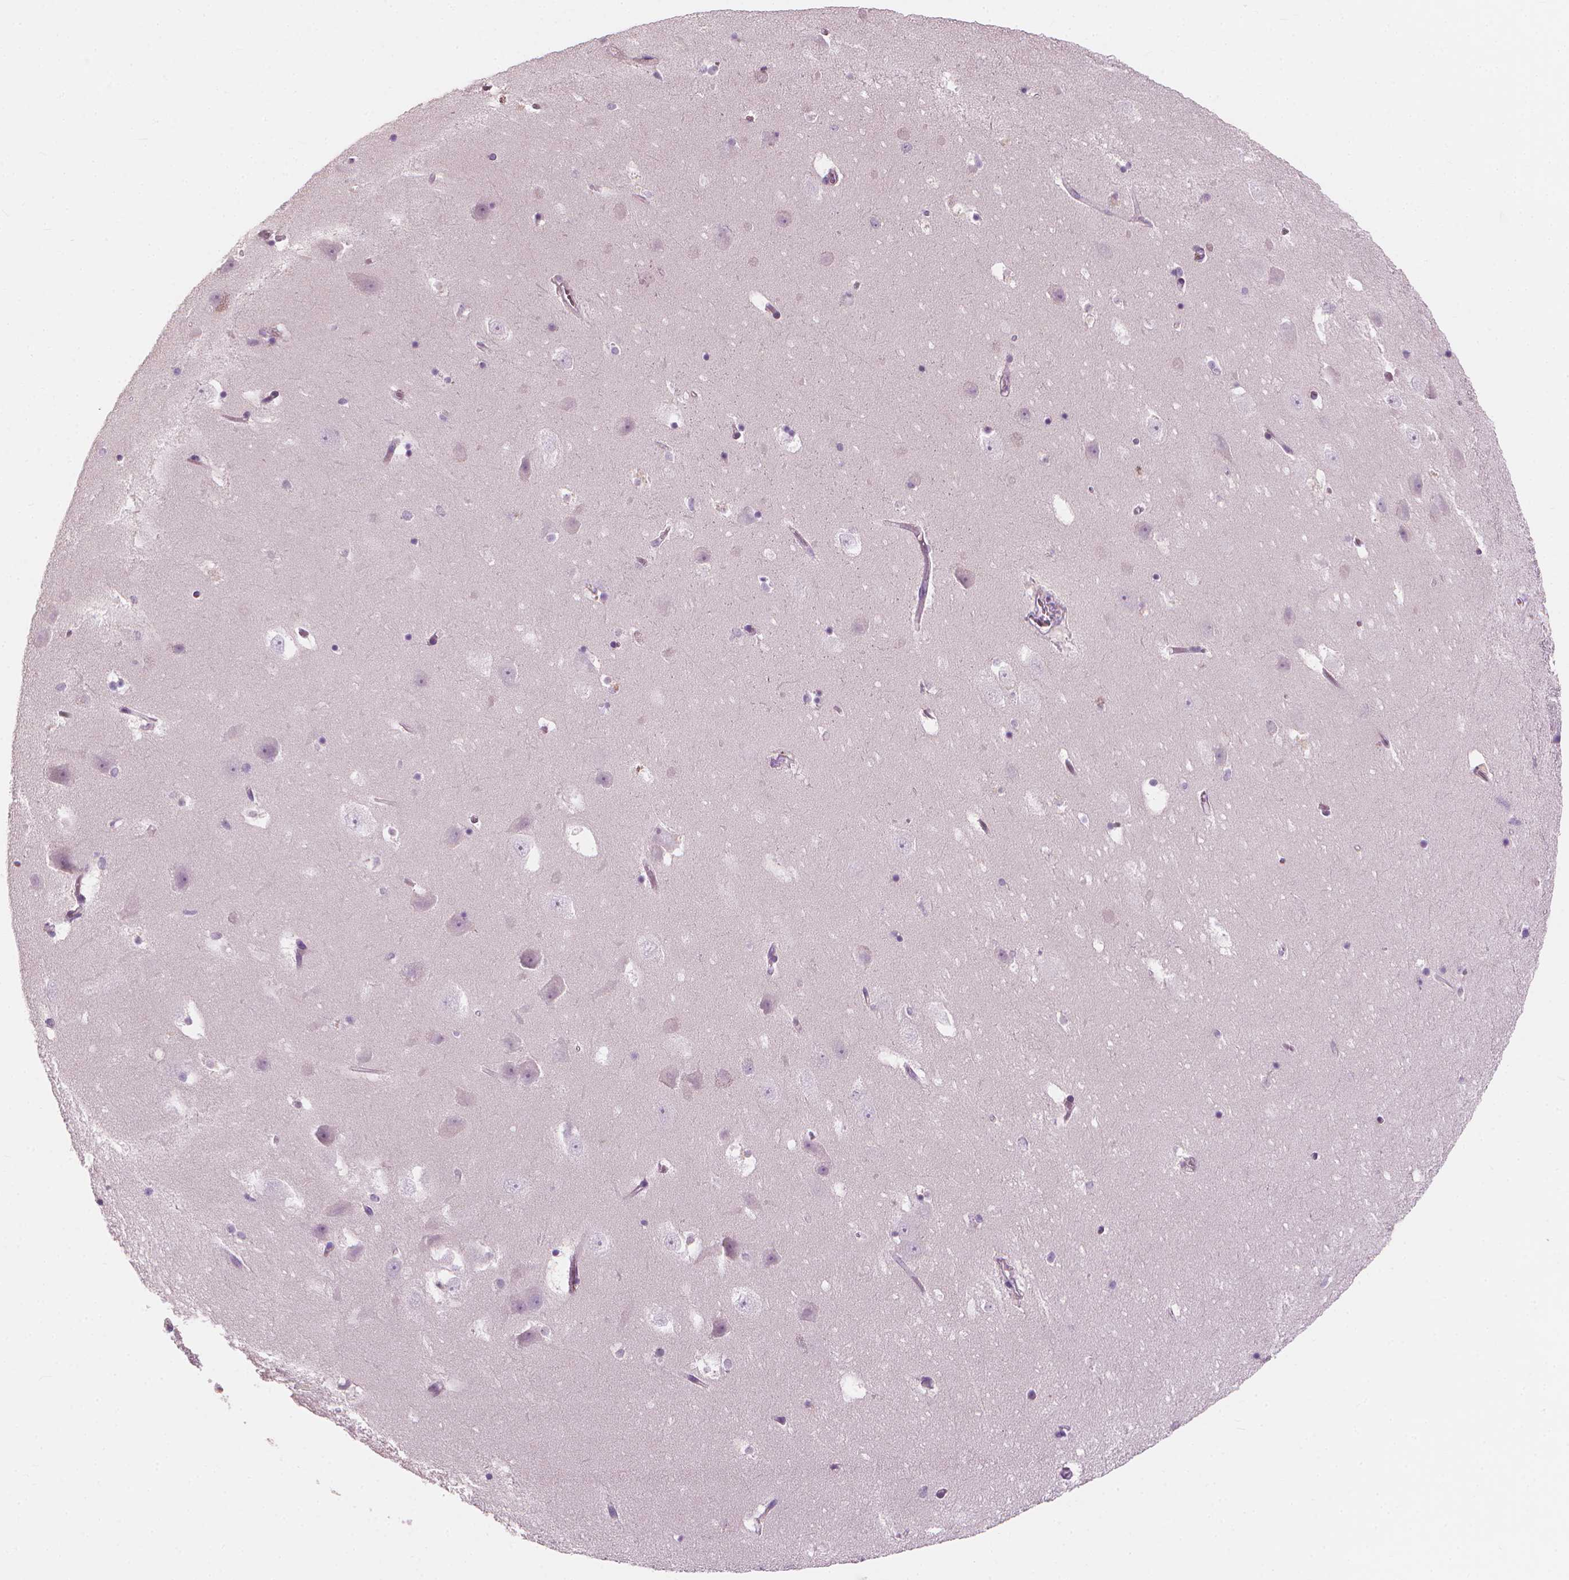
{"staining": {"intensity": "negative", "quantity": "none", "location": "none"}, "tissue": "hippocampus", "cell_type": "Glial cells", "image_type": "normal", "snomed": [{"axis": "morphology", "description": "Normal tissue, NOS"}, {"axis": "topography", "description": "Hippocampus"}], "caption": "An immunohistochemistry (IHC) image of unremarkable hippocampus is shown. There is no staining in glial cells of hippocampus.", "gene": "SAXO2", "patient": {"sex": "male", "age": 58}}